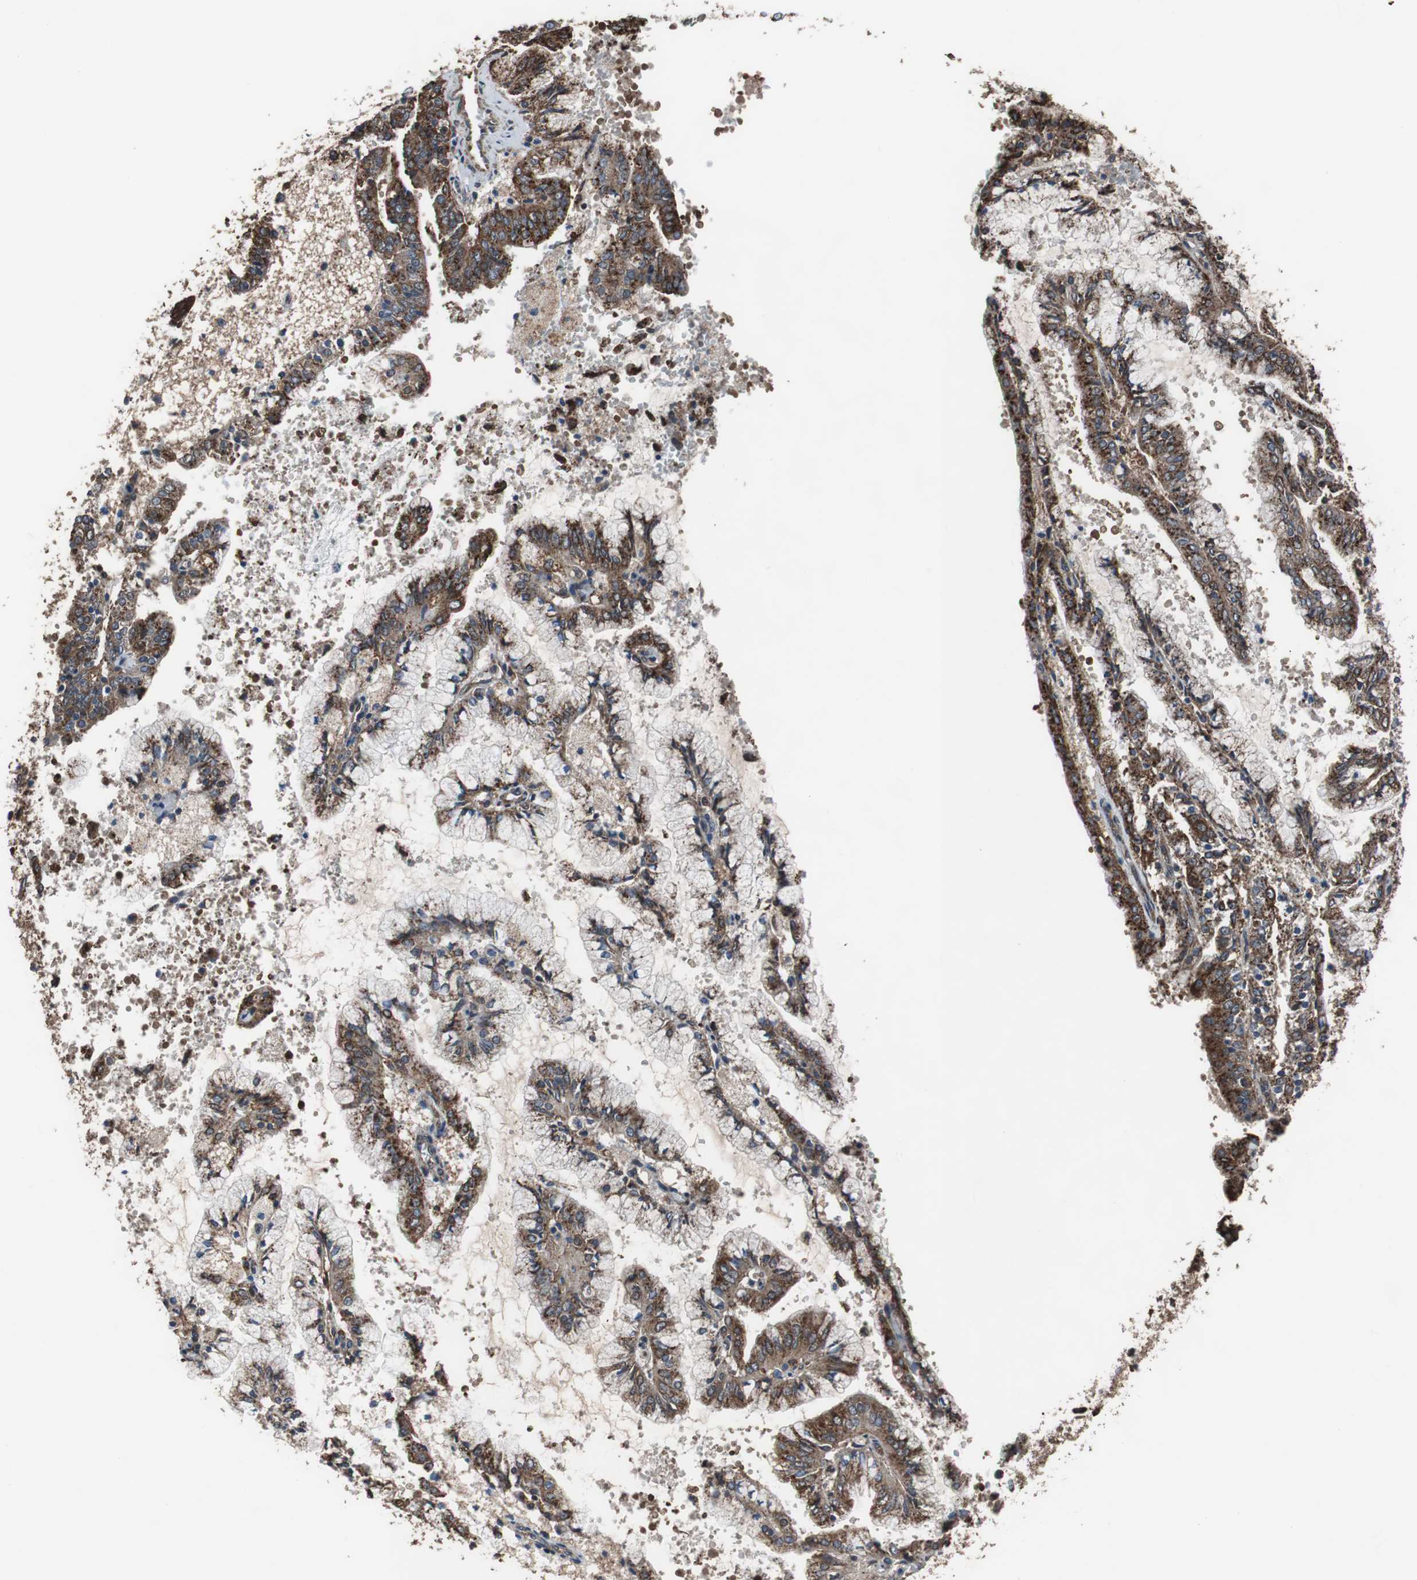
{"staining": {"intensity": "strong", "quantity": ">75%", "location": "cytoplasmic/membranous"}, "tissue": "endometrial cancer", "cell_type": "Tumor cells", "image_type": "cancer", "snomed": [{"axis": "morphology", "description": "Adenocarcinoma, NOS"}, {"axis": "topography", "description": "Endometrium"}], "caption": "Brown immunohistochemical staining in endometrial cancer demonstrates strong cytoplasmic/membranous expression in approximately >75% of tumor cells. Using DAB (3,3'-diaminobenzidine) (brown) and hematoxylin (blue) stains, captured at high magnification using brightfield microscopy.", "gene": "USP10", "patient": {"sex": "female", "age": 63}}